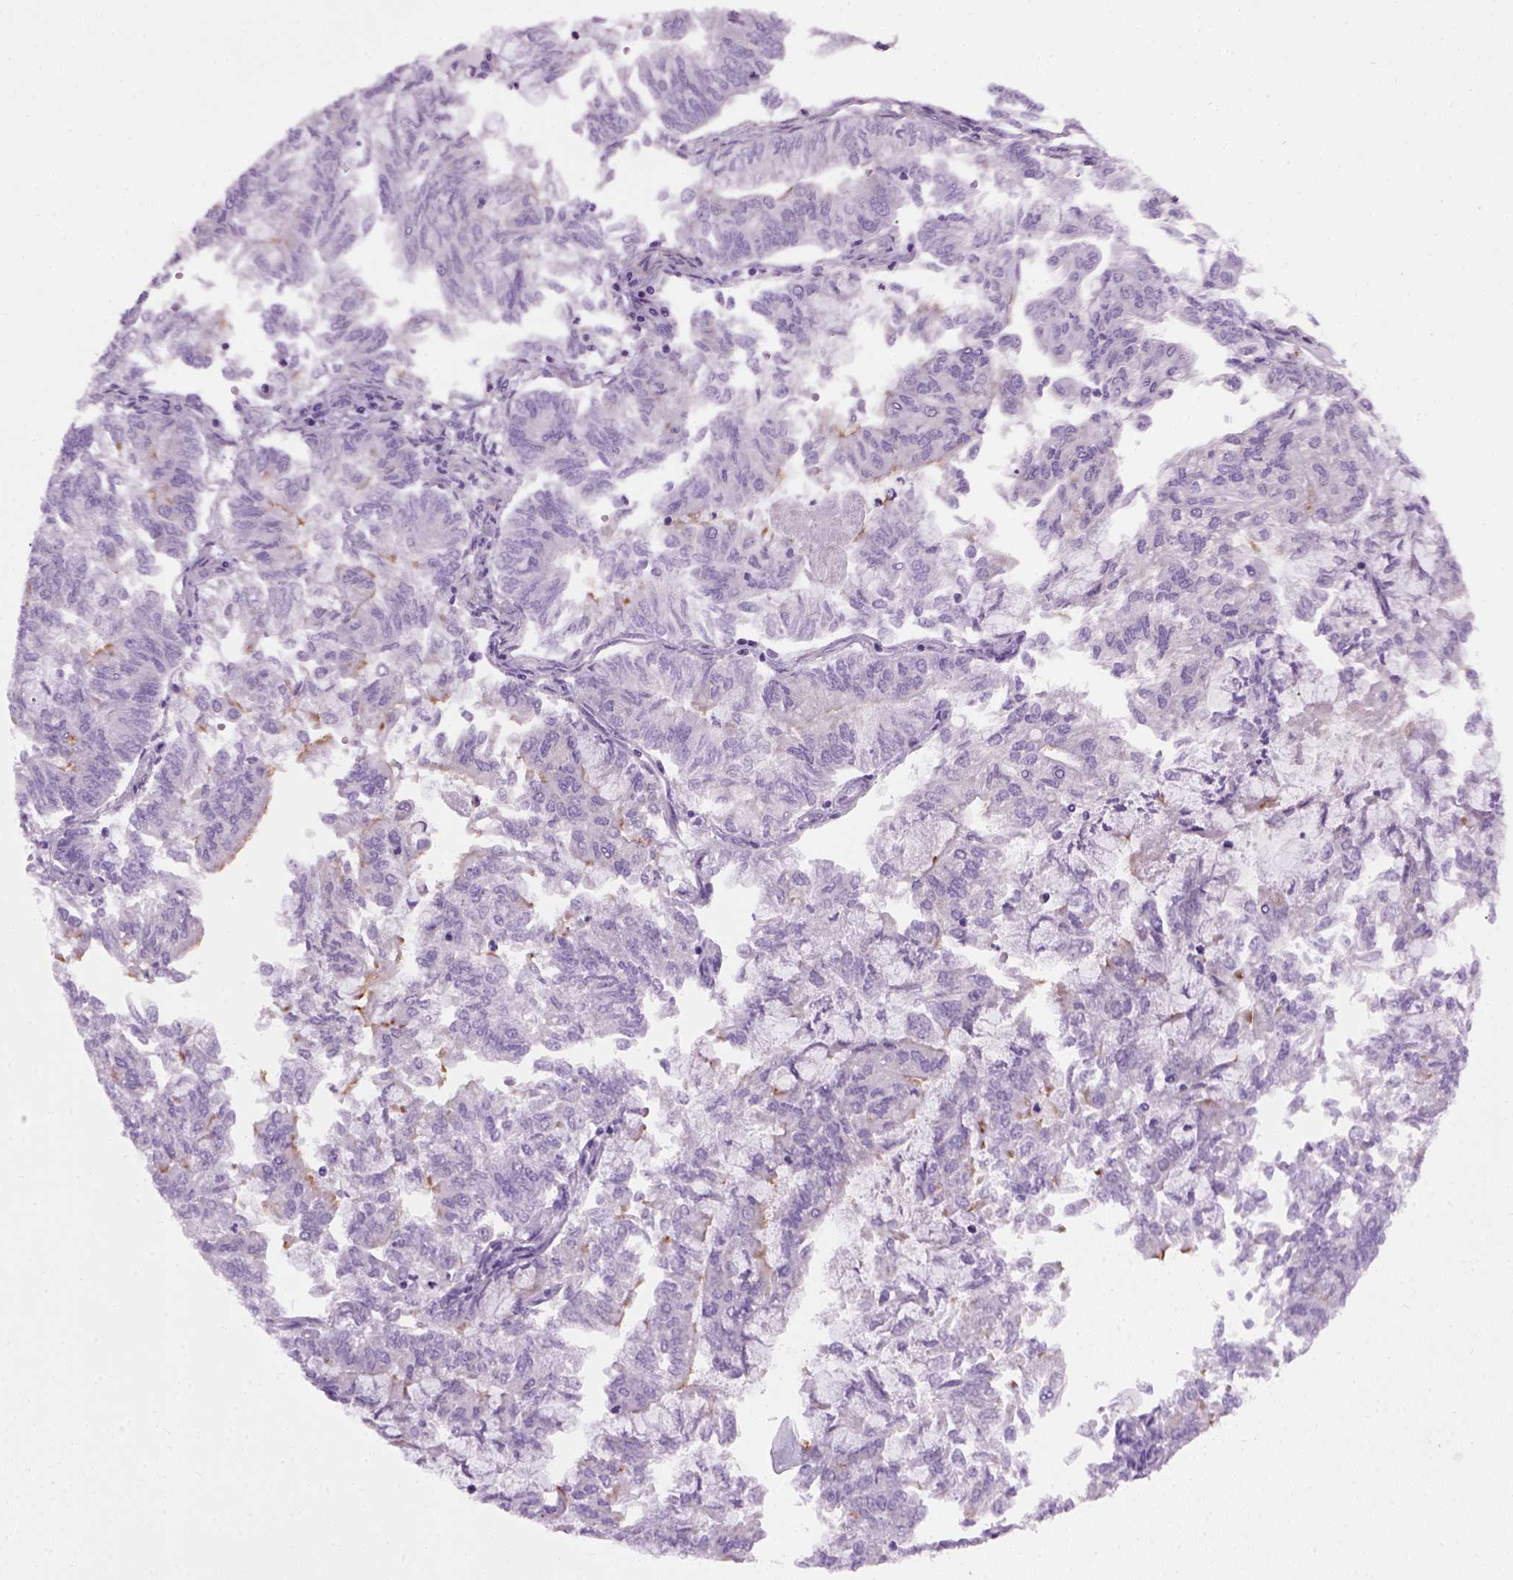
{"staining": {"intensity": "negative", "quantity": "none", "location": "none"}, "tissue": "endometrial cancer", "cell_type": "Tumor cells", "image_type": "cancer", "snomed": [{"axis": "morphology", "description": "Adenocarcinoma, NOS"}, {"axis": "topography", "description": "Endometrium"}], "caption": "Tumor cells are negative for protein expression in human endometrial cancer.", "gene": "FAM161A", "patient": {"sex": "female", "age": 59}}